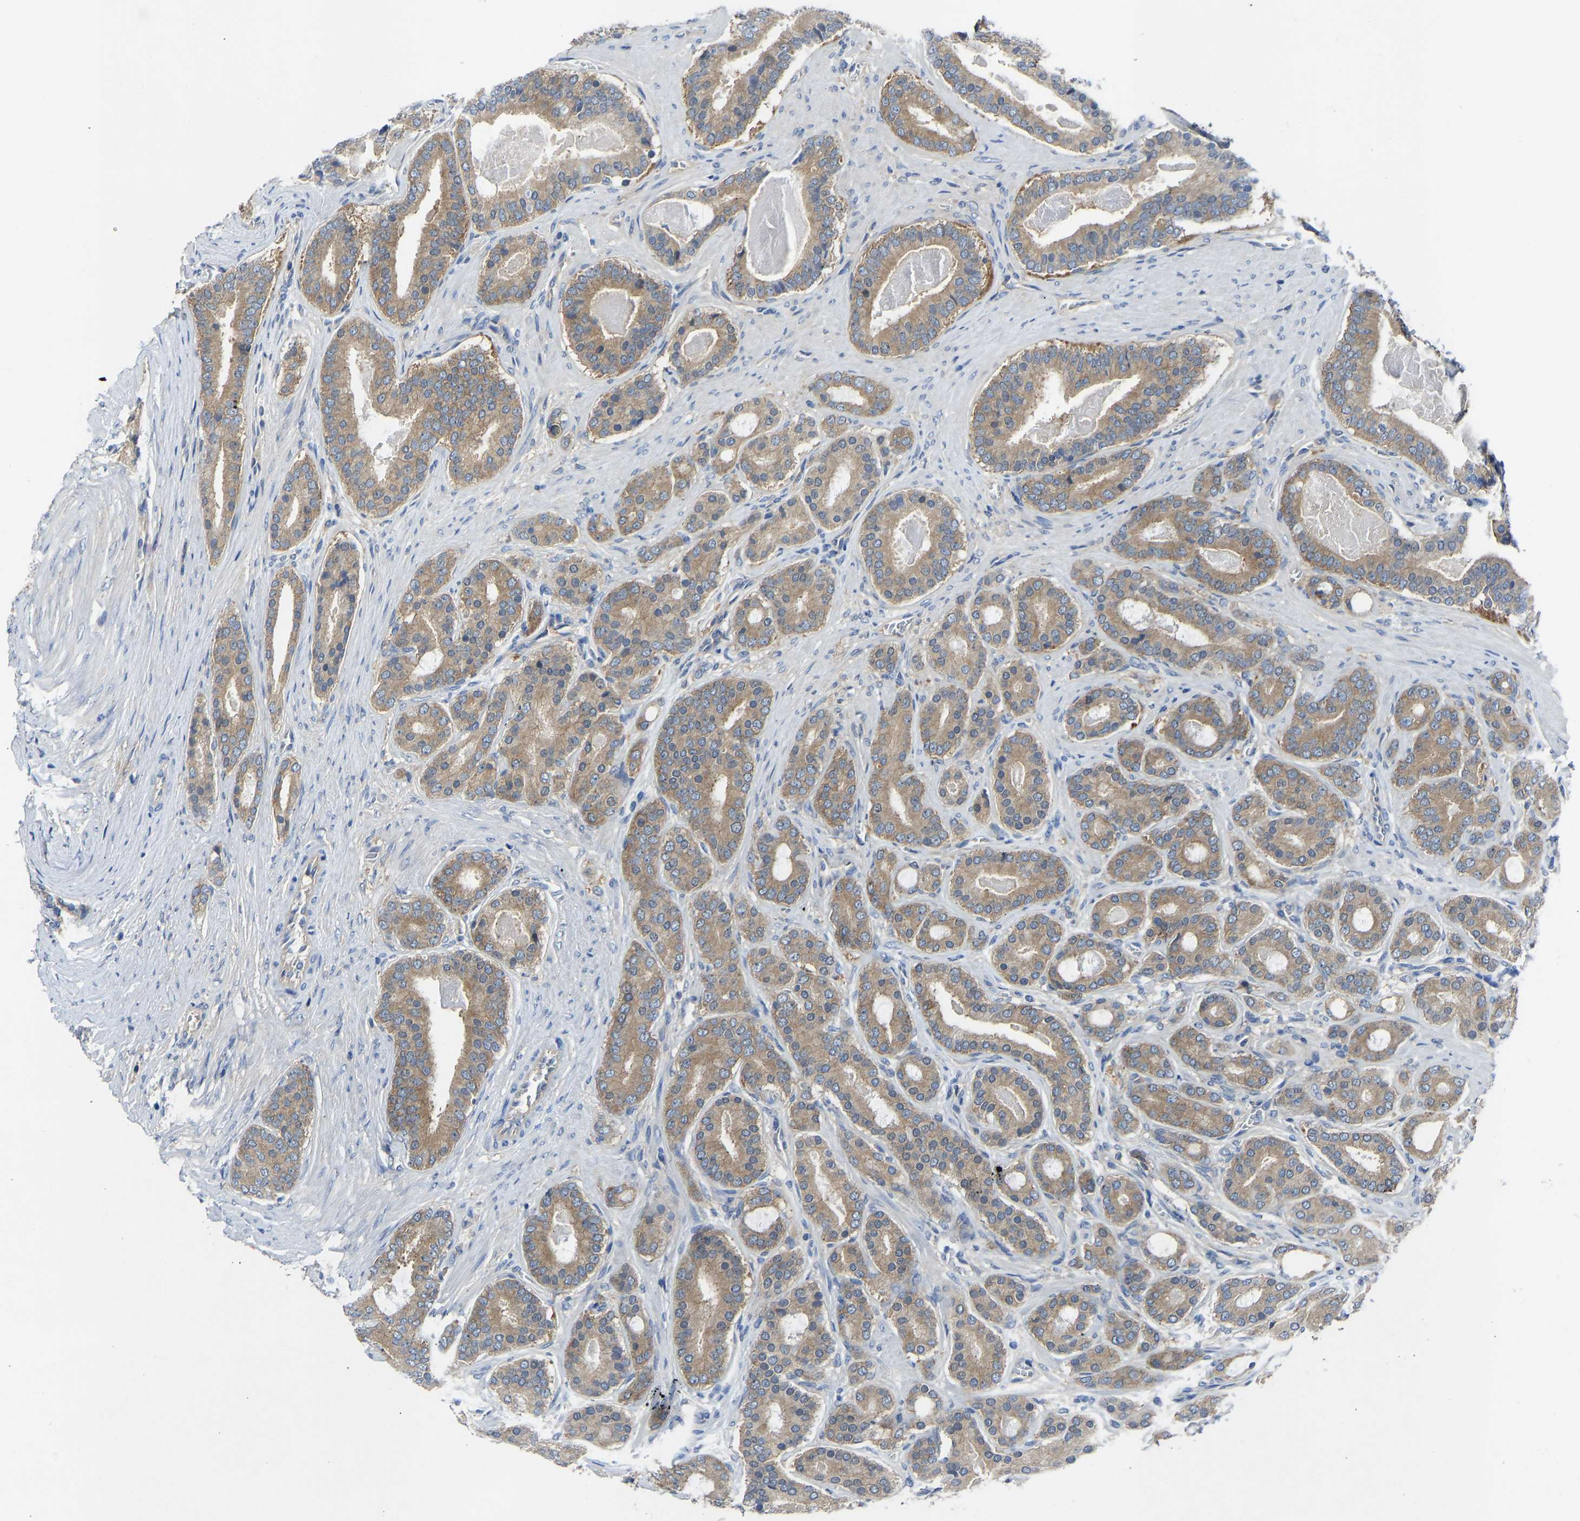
{"staining": {"intensity": "moderate", "quantity": ">75%", "location": "cytoplasmic/membranous"}, "tissue": "prostate cancer", "cell_type": "Tumor cells", "image_type": "cancer", "snomed": [{"axis": "morphology", "description": "Adenocarcinoma, High grade"}, {"axis": "topography", "description": "Prostate"}], "caption": "Immunohistochemical staining of human prostate cancer (high-grade adenocarcinoma) displays moderate cytoplasmic/membranous protein expression in about >75% of tumor cells. (Stains: DAB in brown, nuclei in blue, Microscopy: brightfield microscopy at high magnification).", "gene": "PPP3CA", "patient": {"sex": "male", "age": 60}}